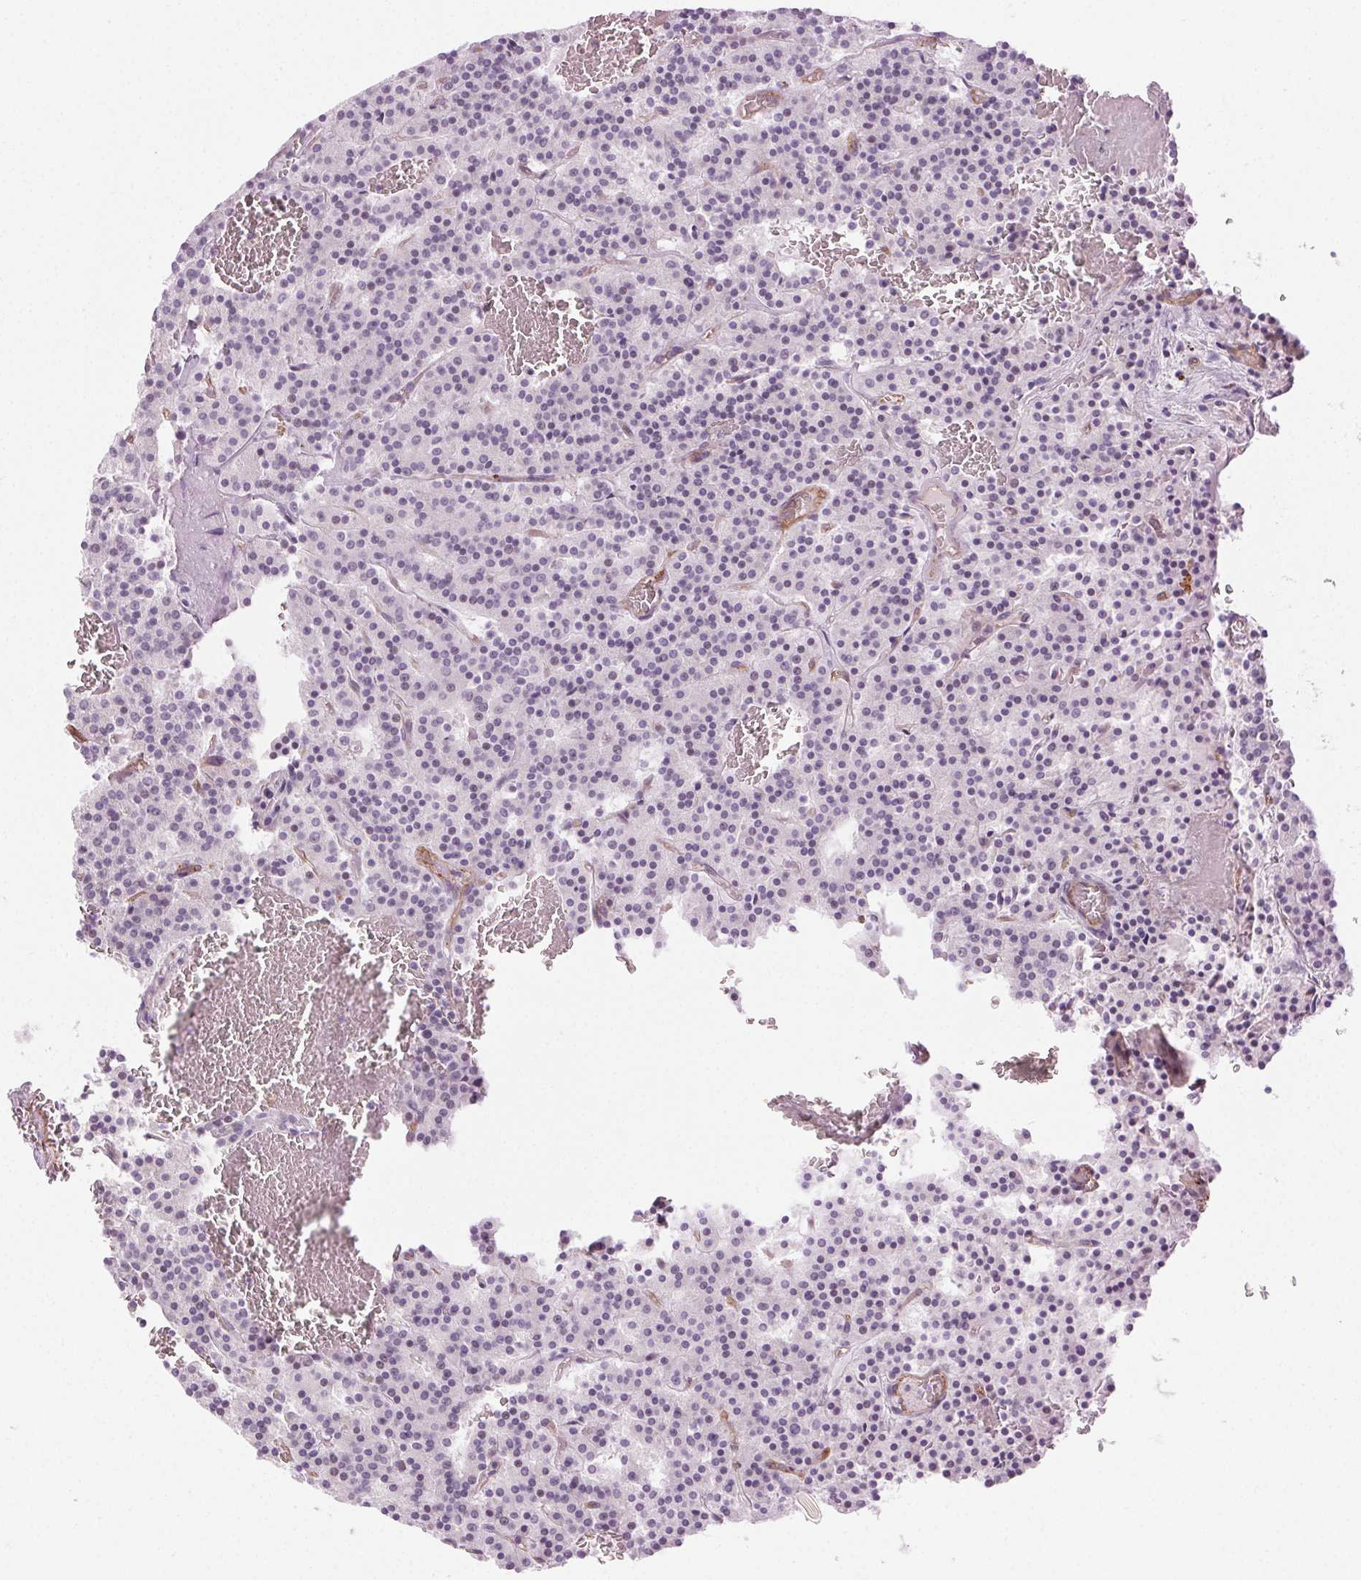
{"staining": {"intensity": "negative", "quantity": "none", "location": "none"}, "tissue": "carcinoid", "cell_type": "Tumor cells", "image_type": "cancer", "snomed": [{"axis": "morphology", "description": "Carcinoid, malignant, NOS"}, {"axis": "topography", "description": "Lung"}], "caption": "Immunohistochemistry of human carcinoid displays no expression in tumor cells.", "gene": "AIF1L", "patient": {"sex": "male", "age": 70}}